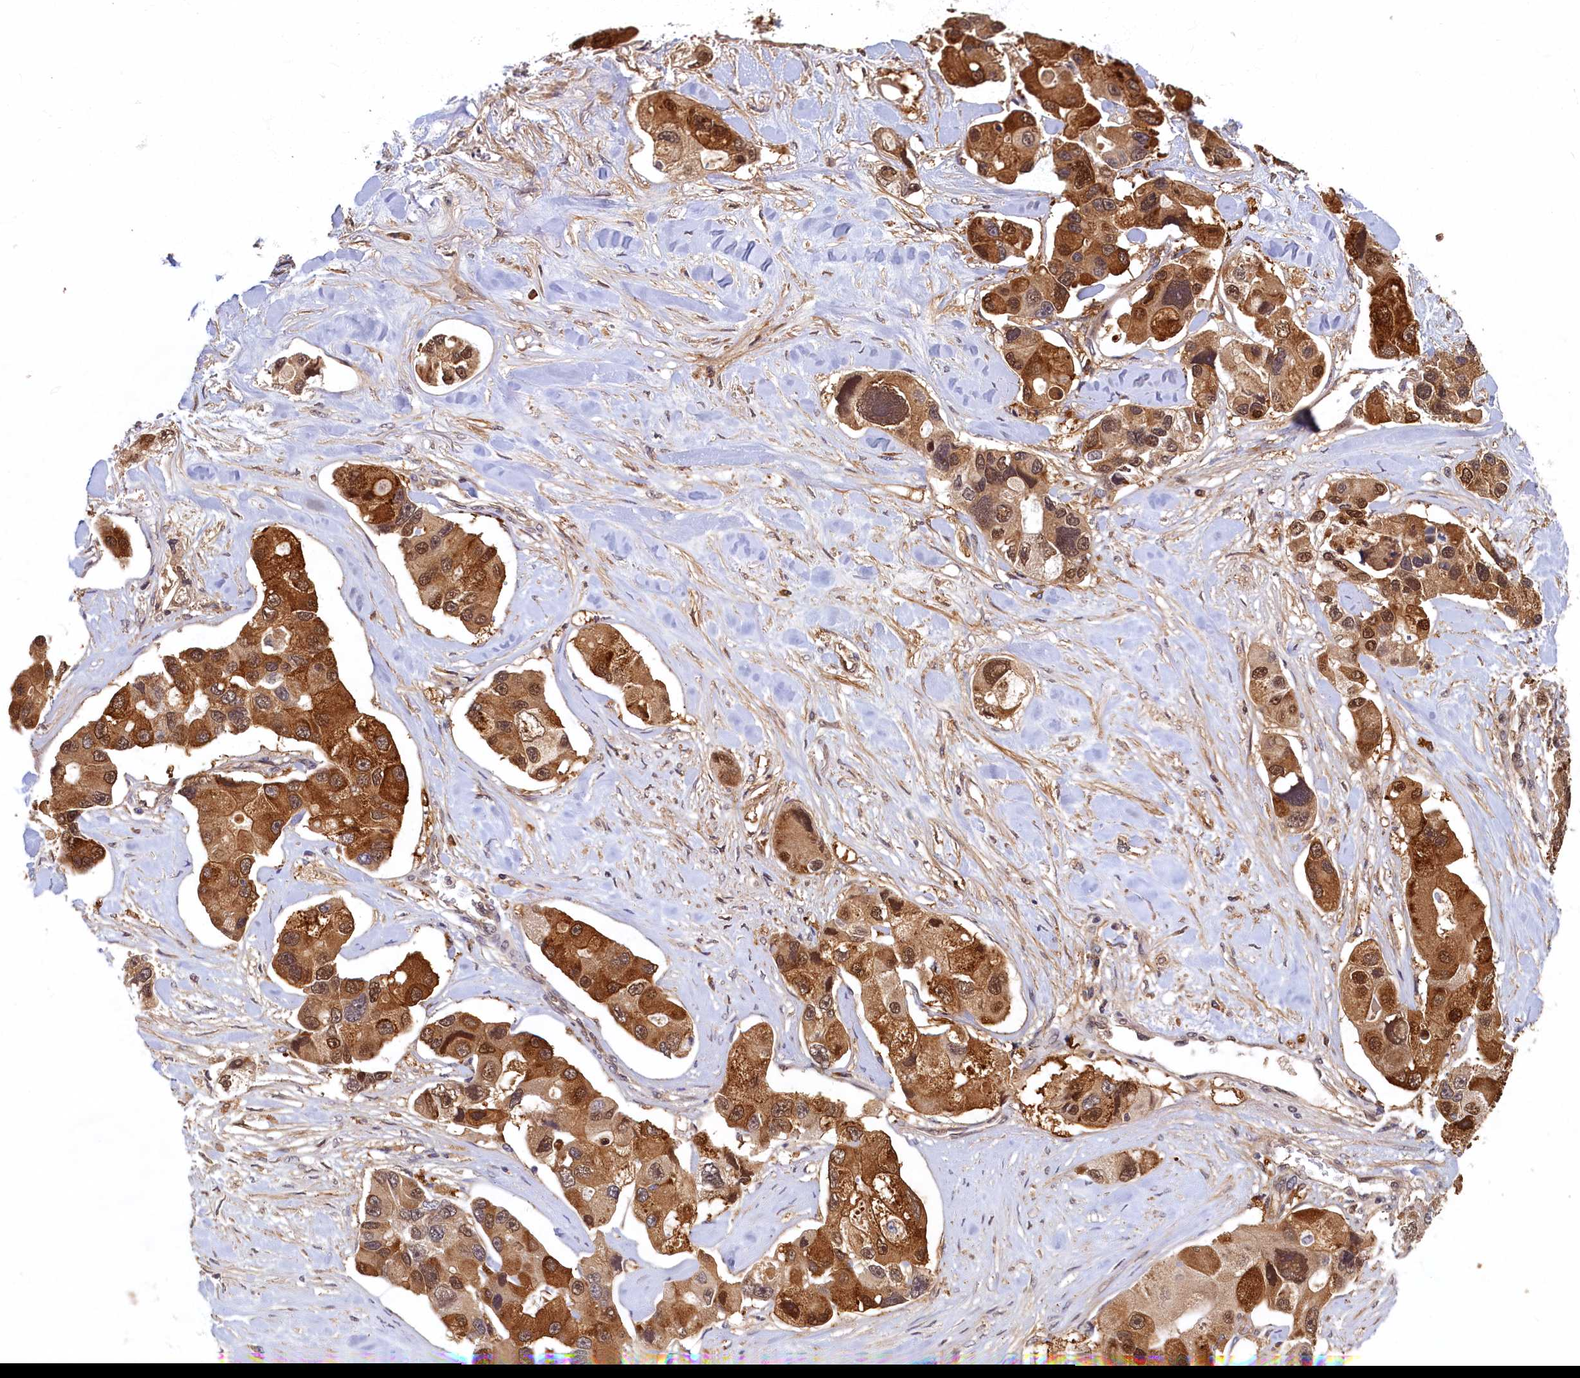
{"staining": {"intensity": "moderate", "quantity": ">75%", "location": "cytoplasmic/membranous,nuclear"}, "tissue": "lung cancer", "cell_type": "Tumor cells", "image_type": "cancer", "snomed": [{"axis": "morphology", "description": "Adenocarcinoma, NOS"}, {"axis": "topography", "description": "Lung"}], "caption": "The image exhibits a brown stain indicating the presence of a protein in the cytoplasmic/membranous and nuclear of tumor cells in lung adenocarcinoma.", "gene": "LCMT2", "patient": {"sex": "female", "age": 54}}